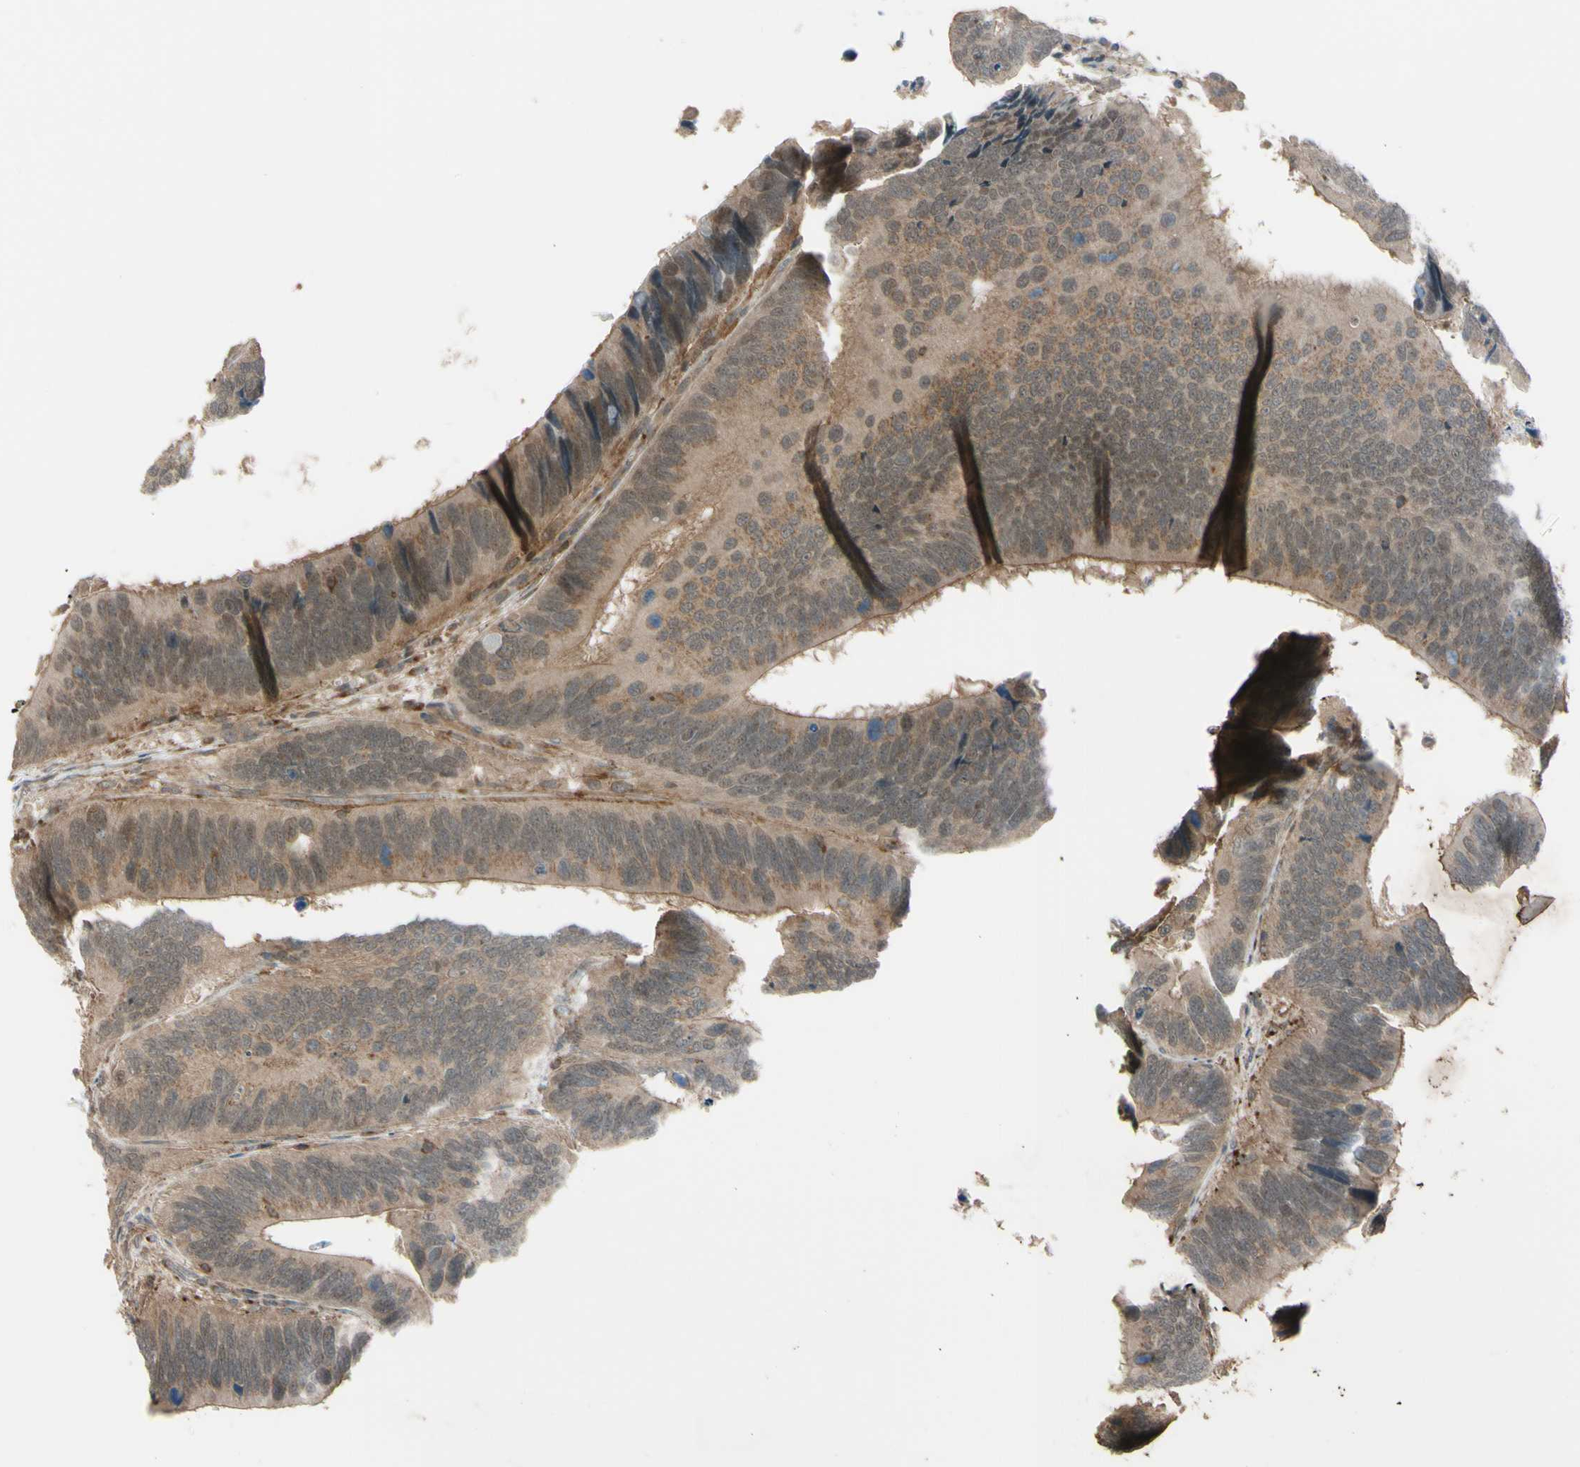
{"staining": {"intensity": "weak", "quantity": ">75%", "location": "cytoplasmic/membranous,nuclear"}, "tissue": "colorectal cancer", "cell_type": "Tumor cells", "image_type": "cancer", "snomed": [{"axis": "morphology", "description": "Adenocarcinoma, NOS"}, {"axis": "topography", "description": "Colon"}], "caption": "An image showing weak cytoplasmic/membranous and nuclear positivity in approximately >75% of tumor cells in colorectal adenocarcinoma, as visualized by brown immunohistochemical staining.", "gene": "FLII", "patient": {"sex": "male", "age": 72}}